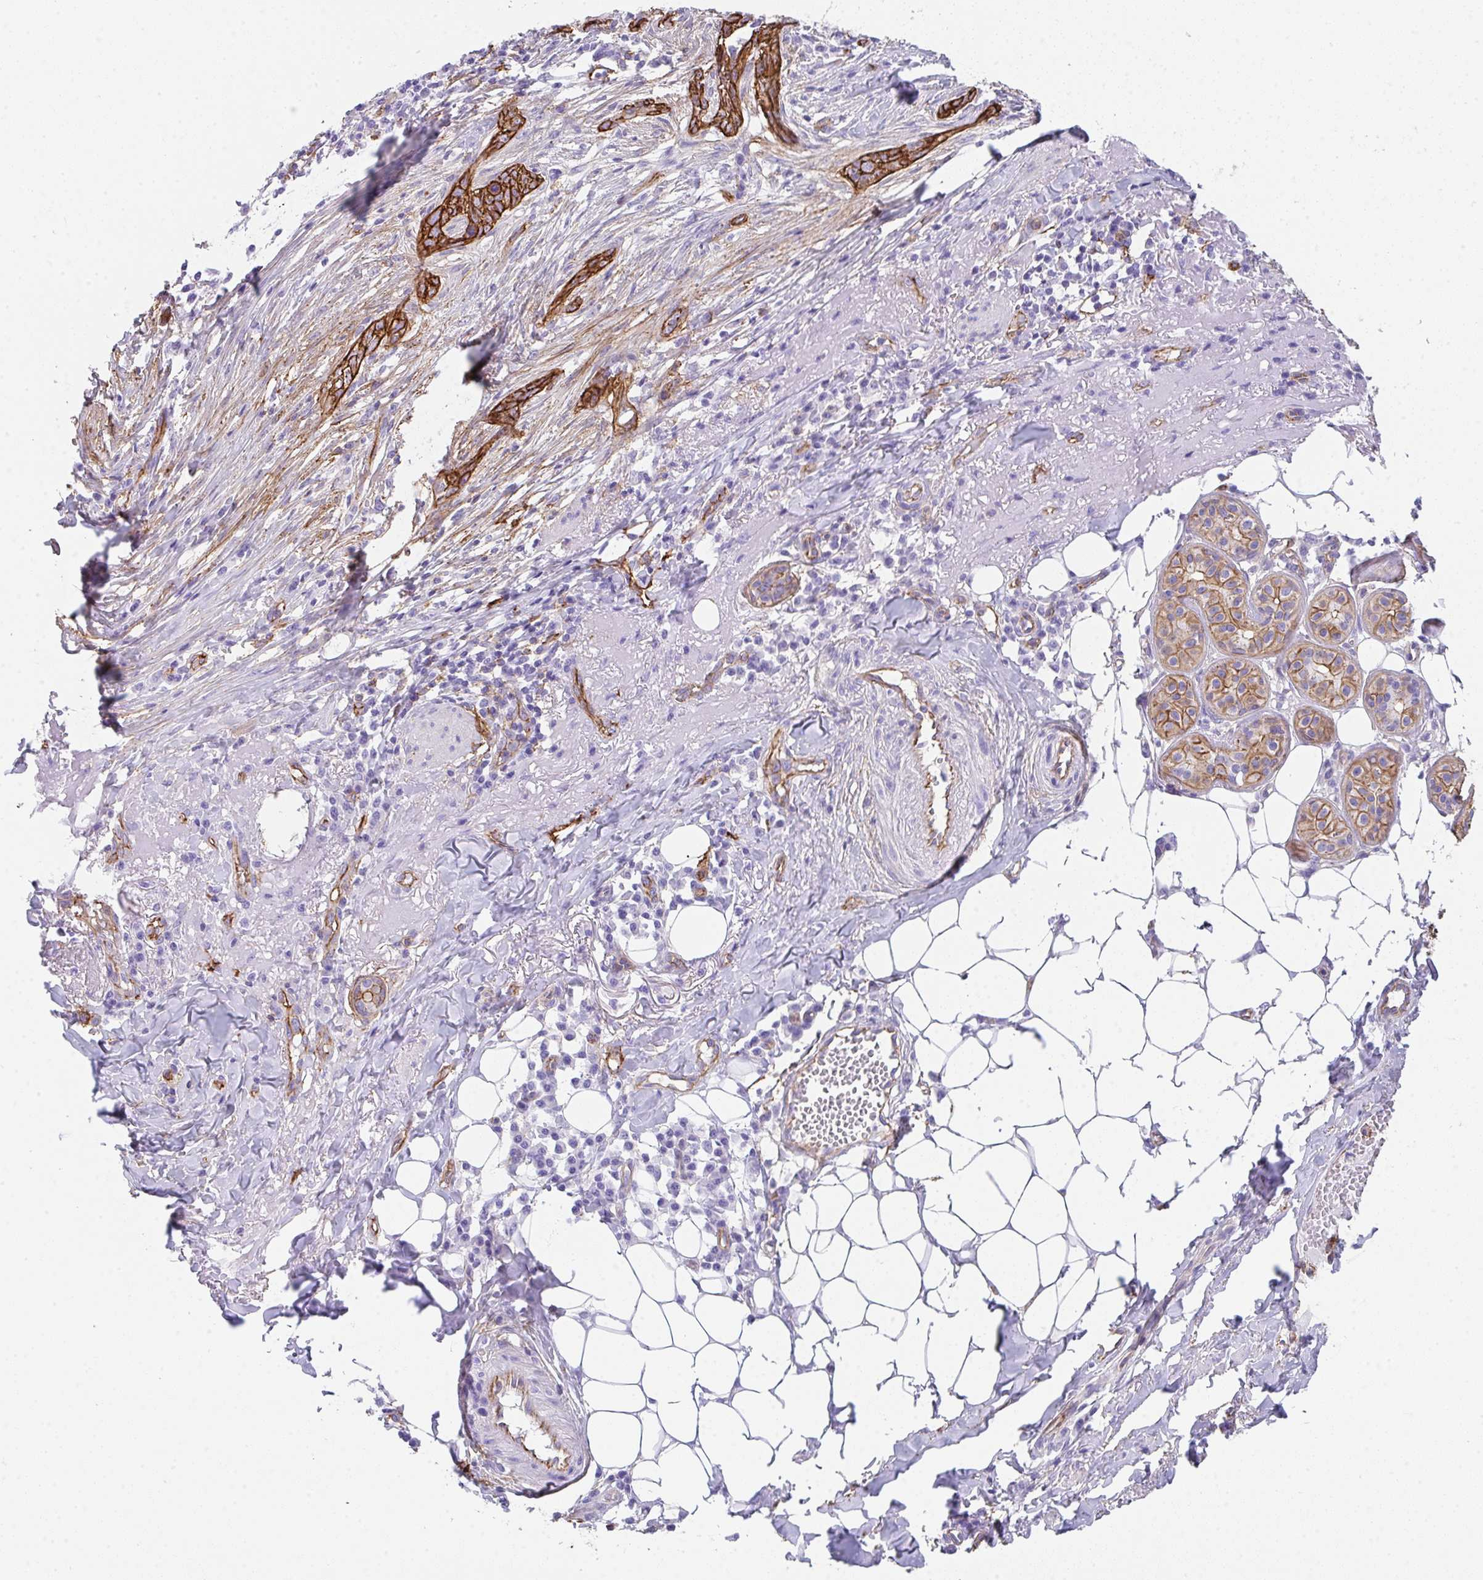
{"staining": {"intensity": "strong", "quantity": ">75%", "location": "cytoplasmic/membranous"}, "tissue": "skin cancer", "cell_type": "Tumor cells", "image_type": "cancer", "snomed": [{"axis": "morphology", "description": "Basal cell carcinoma"}, {"axis": "topography", "description": "Skin"}], "caption": "This image displays immunohistochemistry staining of basal cell carcinoma (skin), with high strong cytoplasmic/membranous expression in approximately >75% of tumor cells.", "gene": "DBN1", "patient": {"sex": "female", "age": 93}}